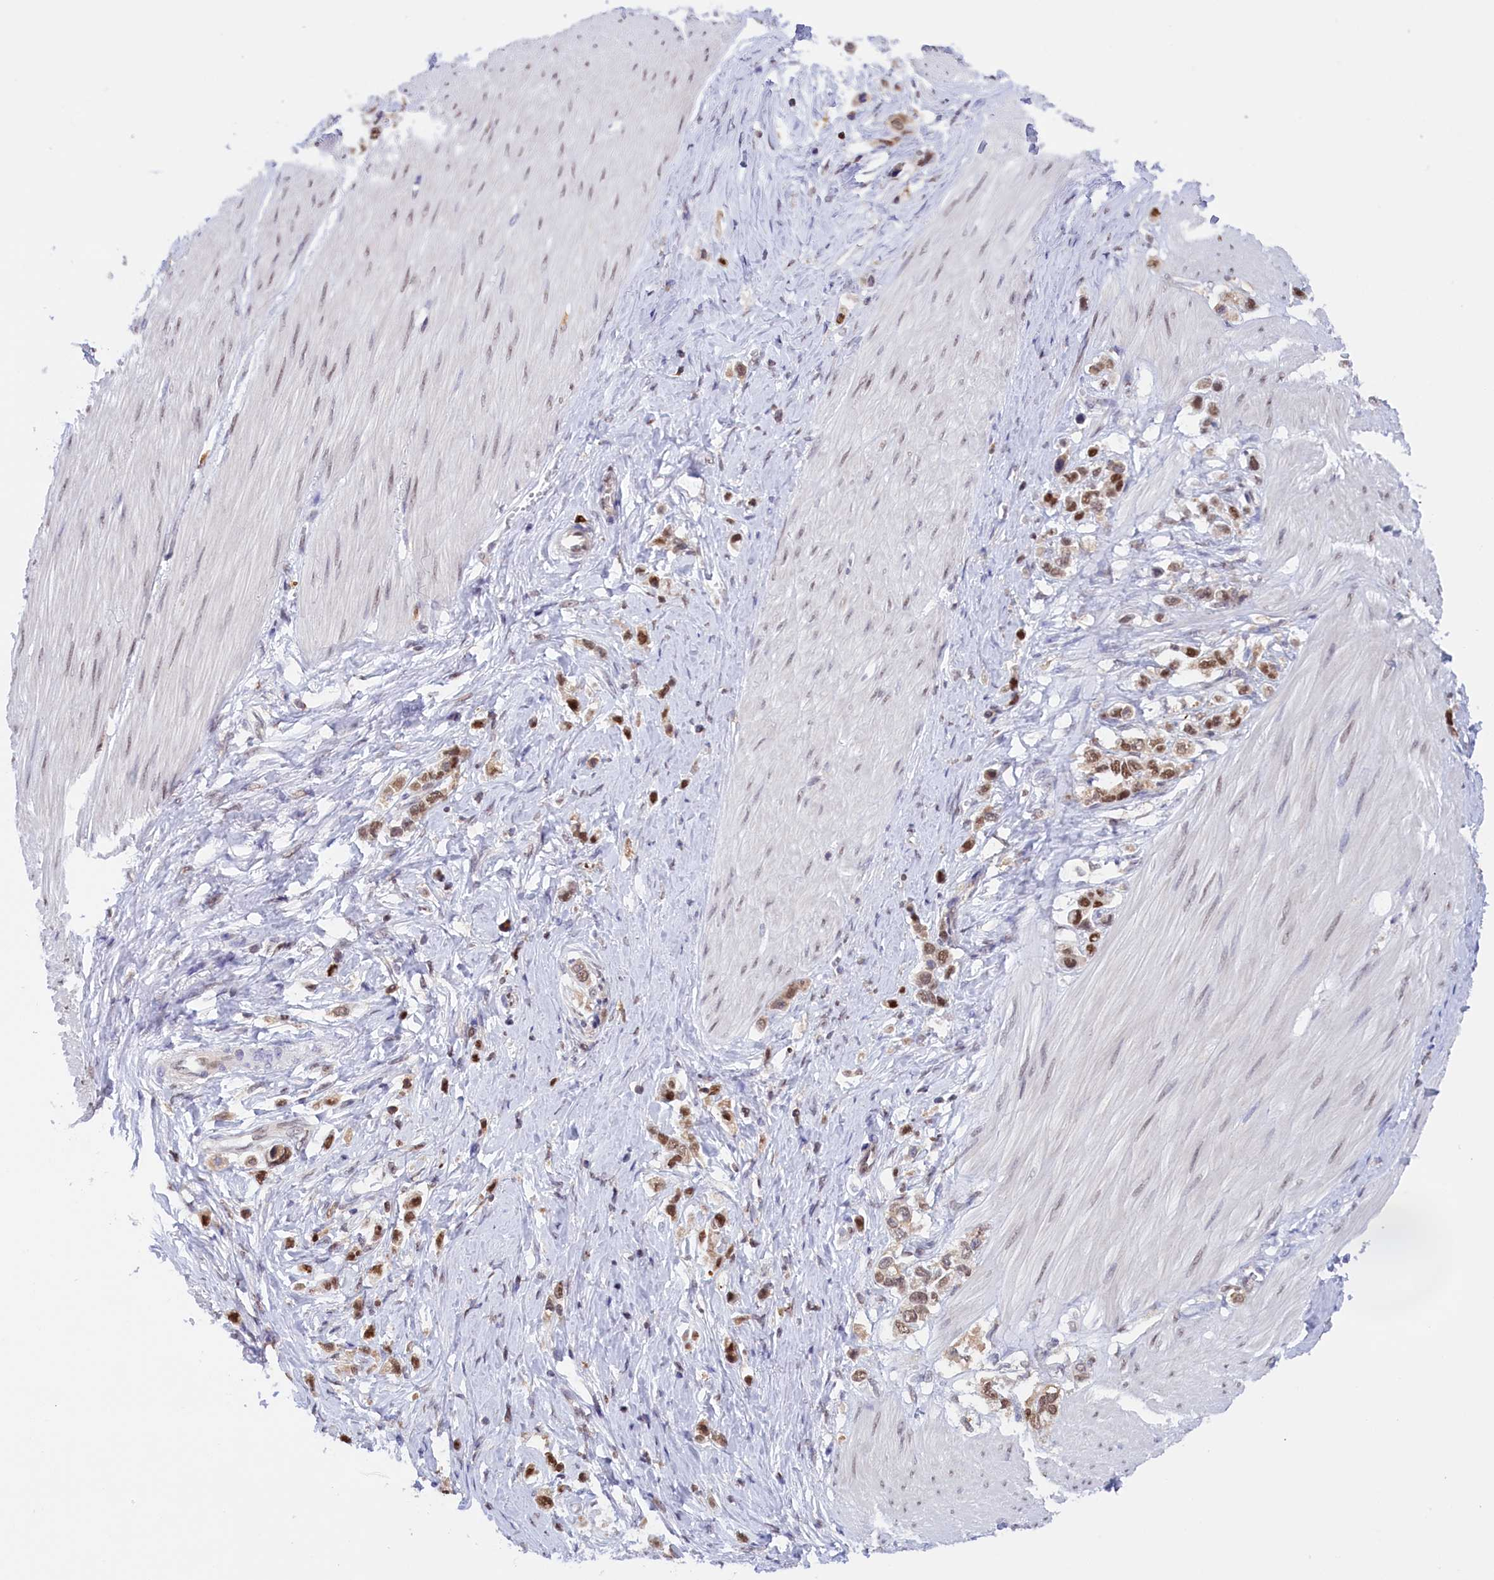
{"staining": {"intensity": "moderate", "quantity": ">75%", "location": "nuclear"}, "tissue": "stomach cancer", "cell_type": "Tumor cells", "image_type": "cancer", "snomed": [{"axis": "morphology", "description": "Adenocarcinoma, NOS"}, {"axis": "topography", "description": "Stomach"}], "caption": "Immunohistochemical staining of human adenocarcinoma (stomach) displays medium levels of moderate nuclear protein positivity in about >75% of tumor cells.", "gene": "IZUMO2", "patient": {"sex": "female", "age": 65}}